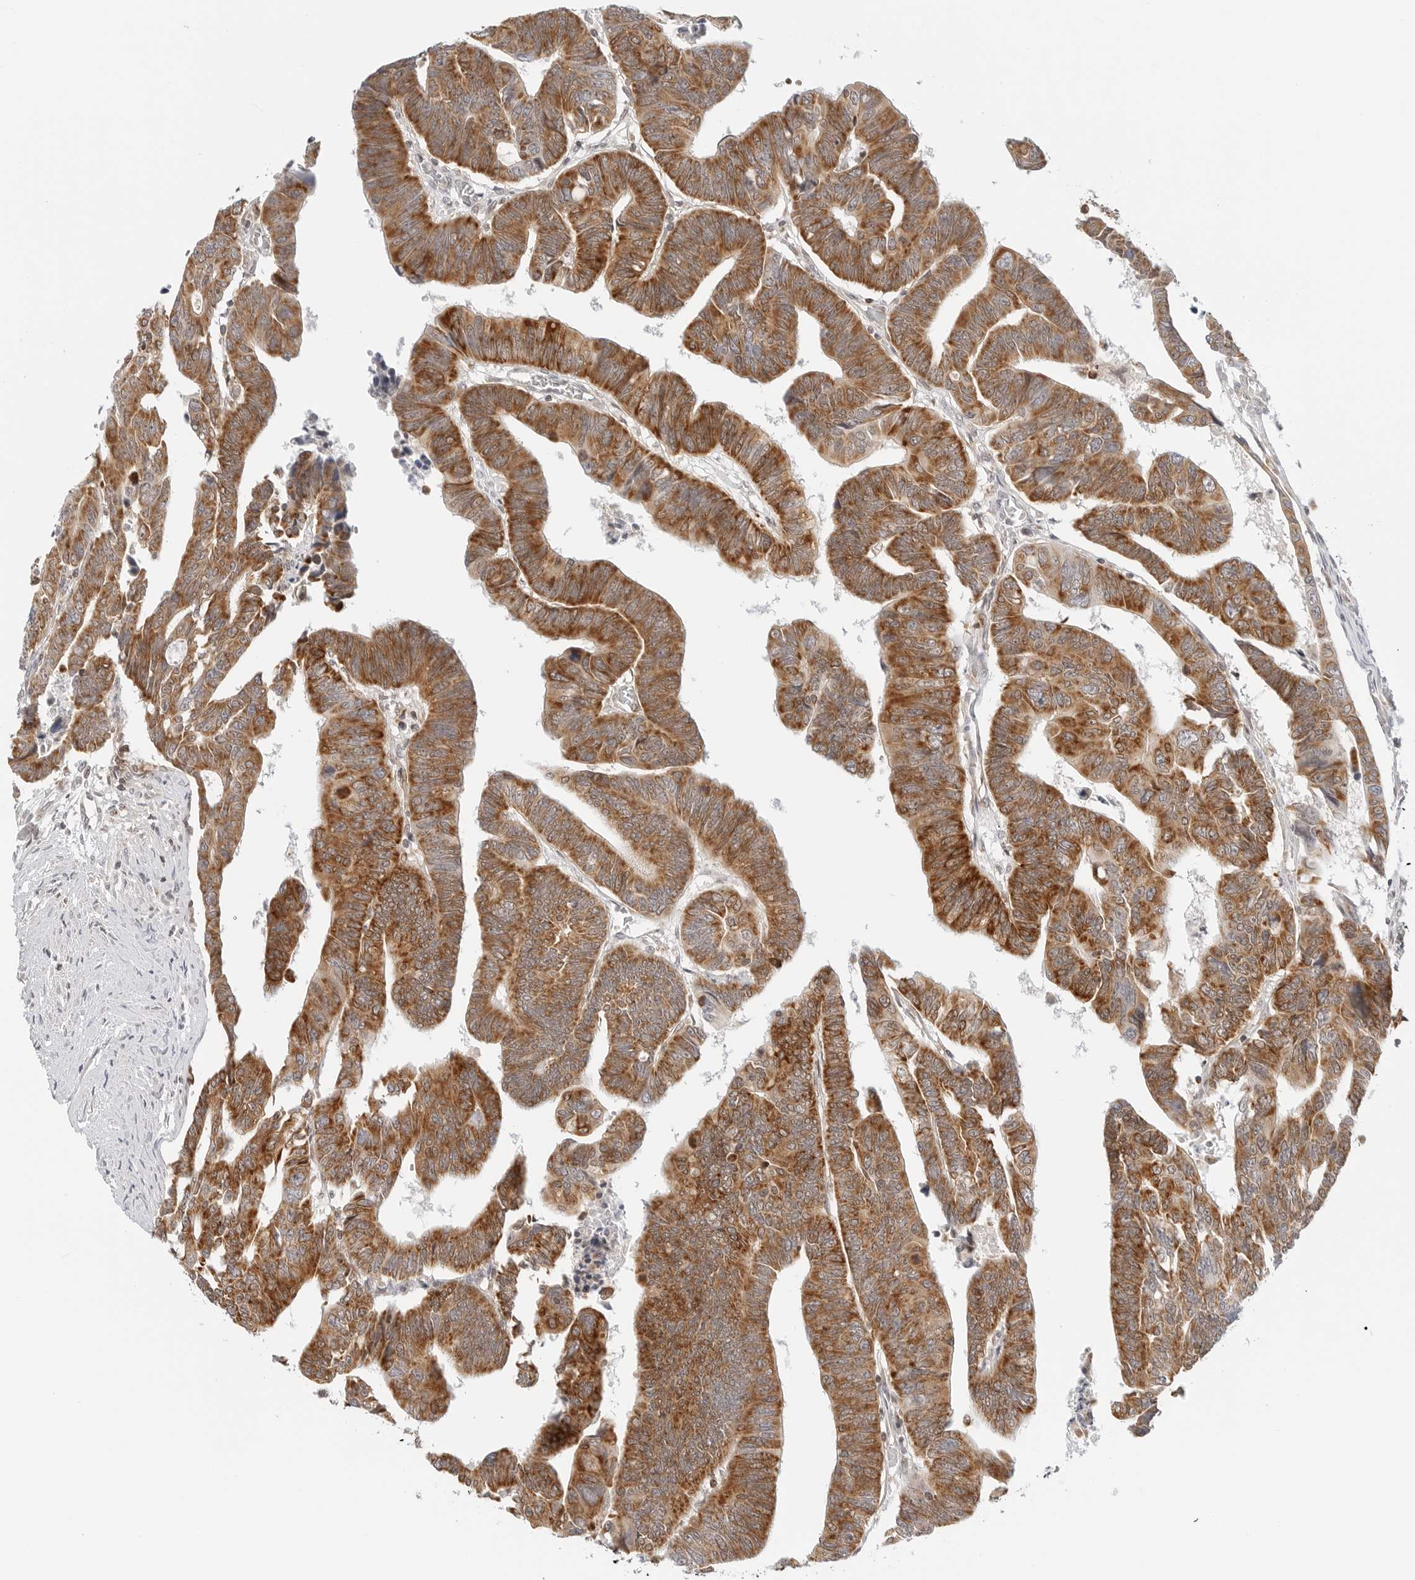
{"staining": {"intensity": "moderate", "quantity": ">75%", "location": "cytoplasmic/membranous"}, "tissue": "colorectal cancer", "cell_type": "Tumor cells", "image_type": "cancer", "snomed": [{"axis": "morphology", "description": "Adenocarcinoma, NOS"}, {"axis": "topography", "description": "Rectum"}], "caption": "Protein analysis of colorectal cancer tissue reveals moderate cytoplasmic/membranous staining in about >75% of tumor cells. The protein of interest is stained brown, and the nuclei are stained in blue (DAB (3,3'-diaminobenzidine) IHC with brightfield microscopy, high magnification).", "gene": "DYRK4", "patient": {"sex": "female", "age": 65}}